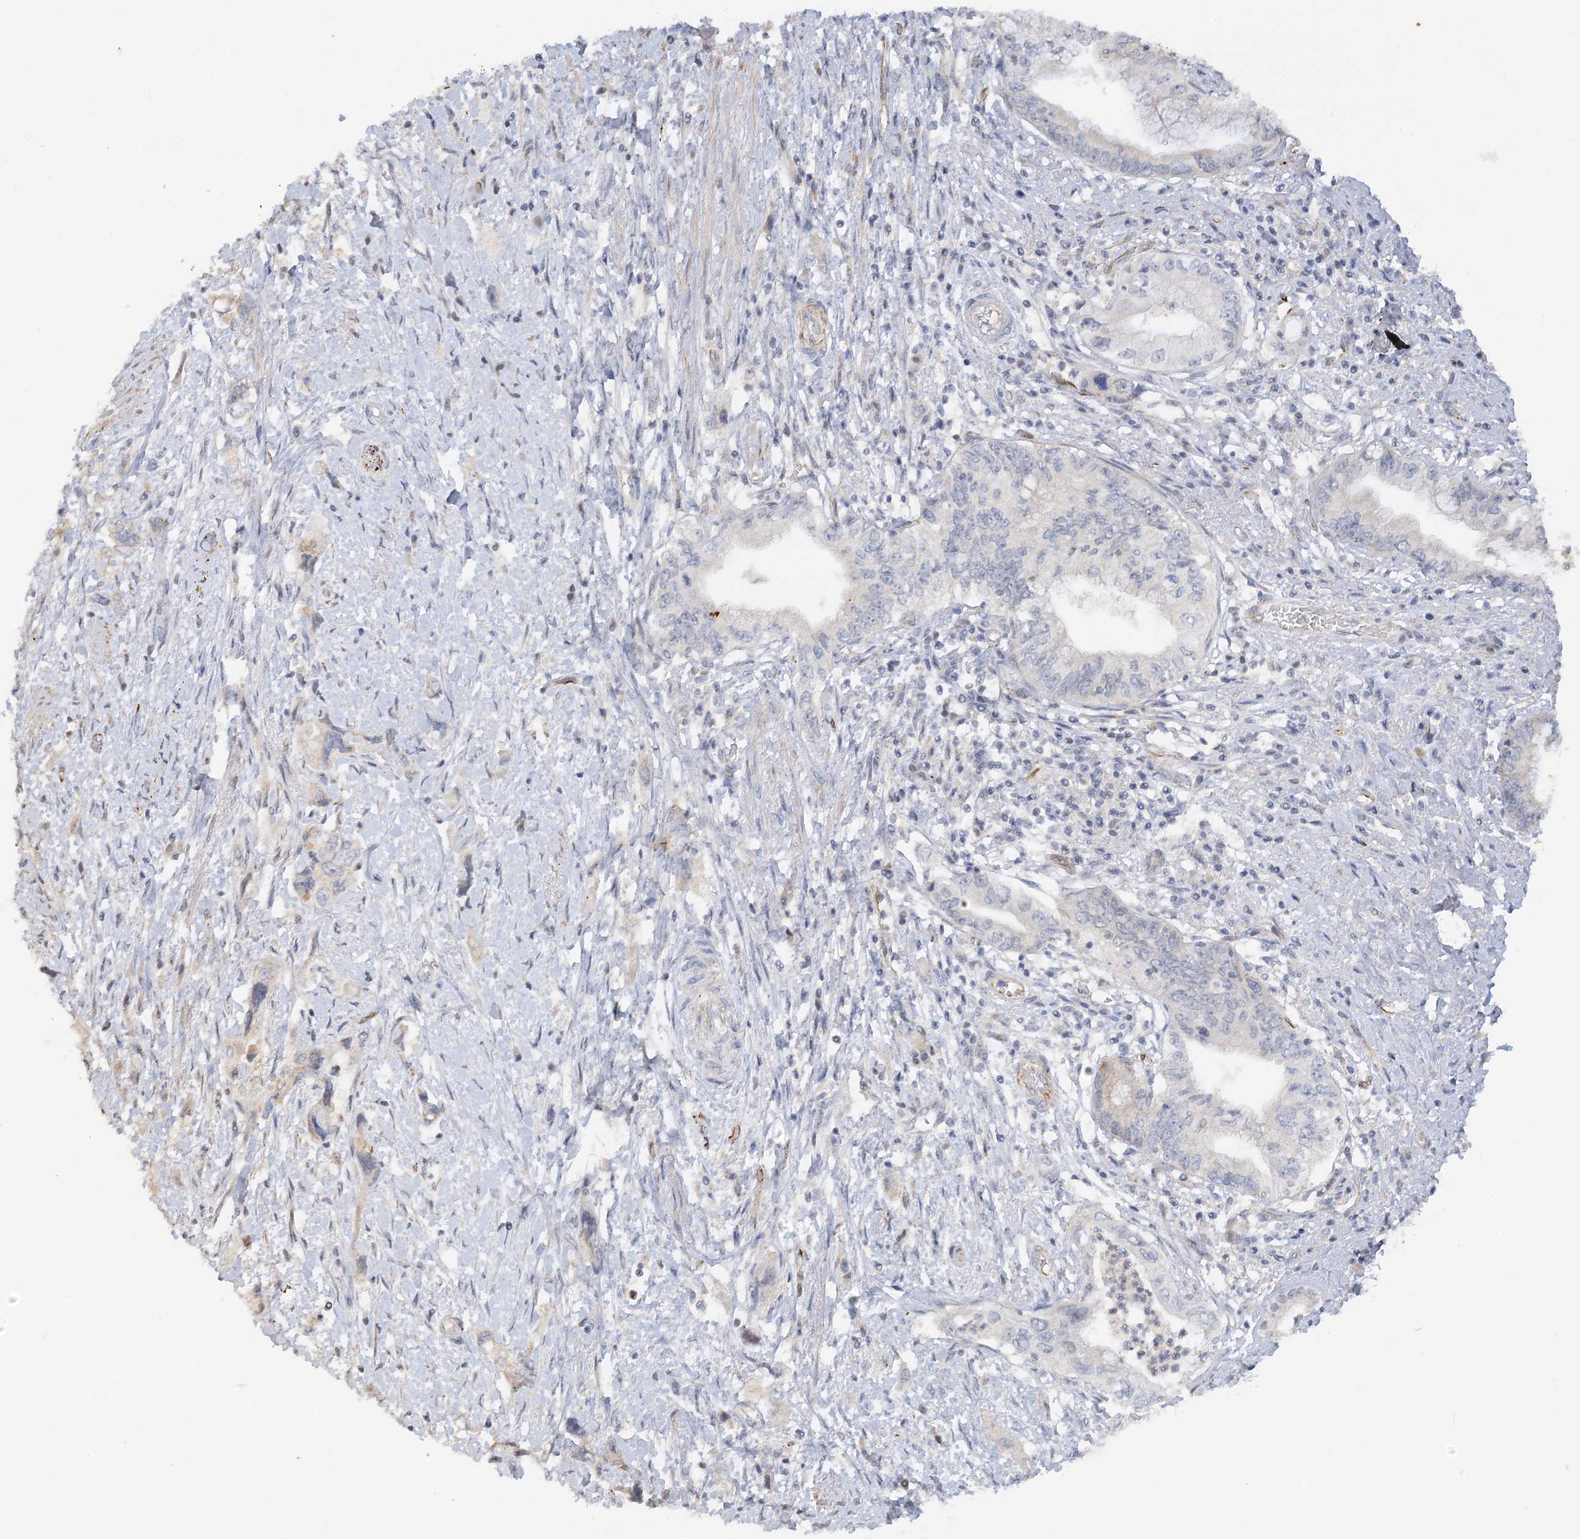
{"staining": {"intensity": "negative", "quantity": "none", "location": "none"}, "tissue": "pancreatic cancer", "cell_type": "Tumor cells", "image_type": "cancer", "snomed": [{"axis": "morphology", "description": "Adenocarcinoma, NOS"}, {"axis": "topography", "description": "Pancreas"}], "caption": "A high-resolution image shows immunohistochemistry staining of pancreatic cancer, which shows no significant staining in tumor cells. Nuclei are stained in blue.", "gene": "NELL2", "patient": {"sex": "female", "age": 73}}